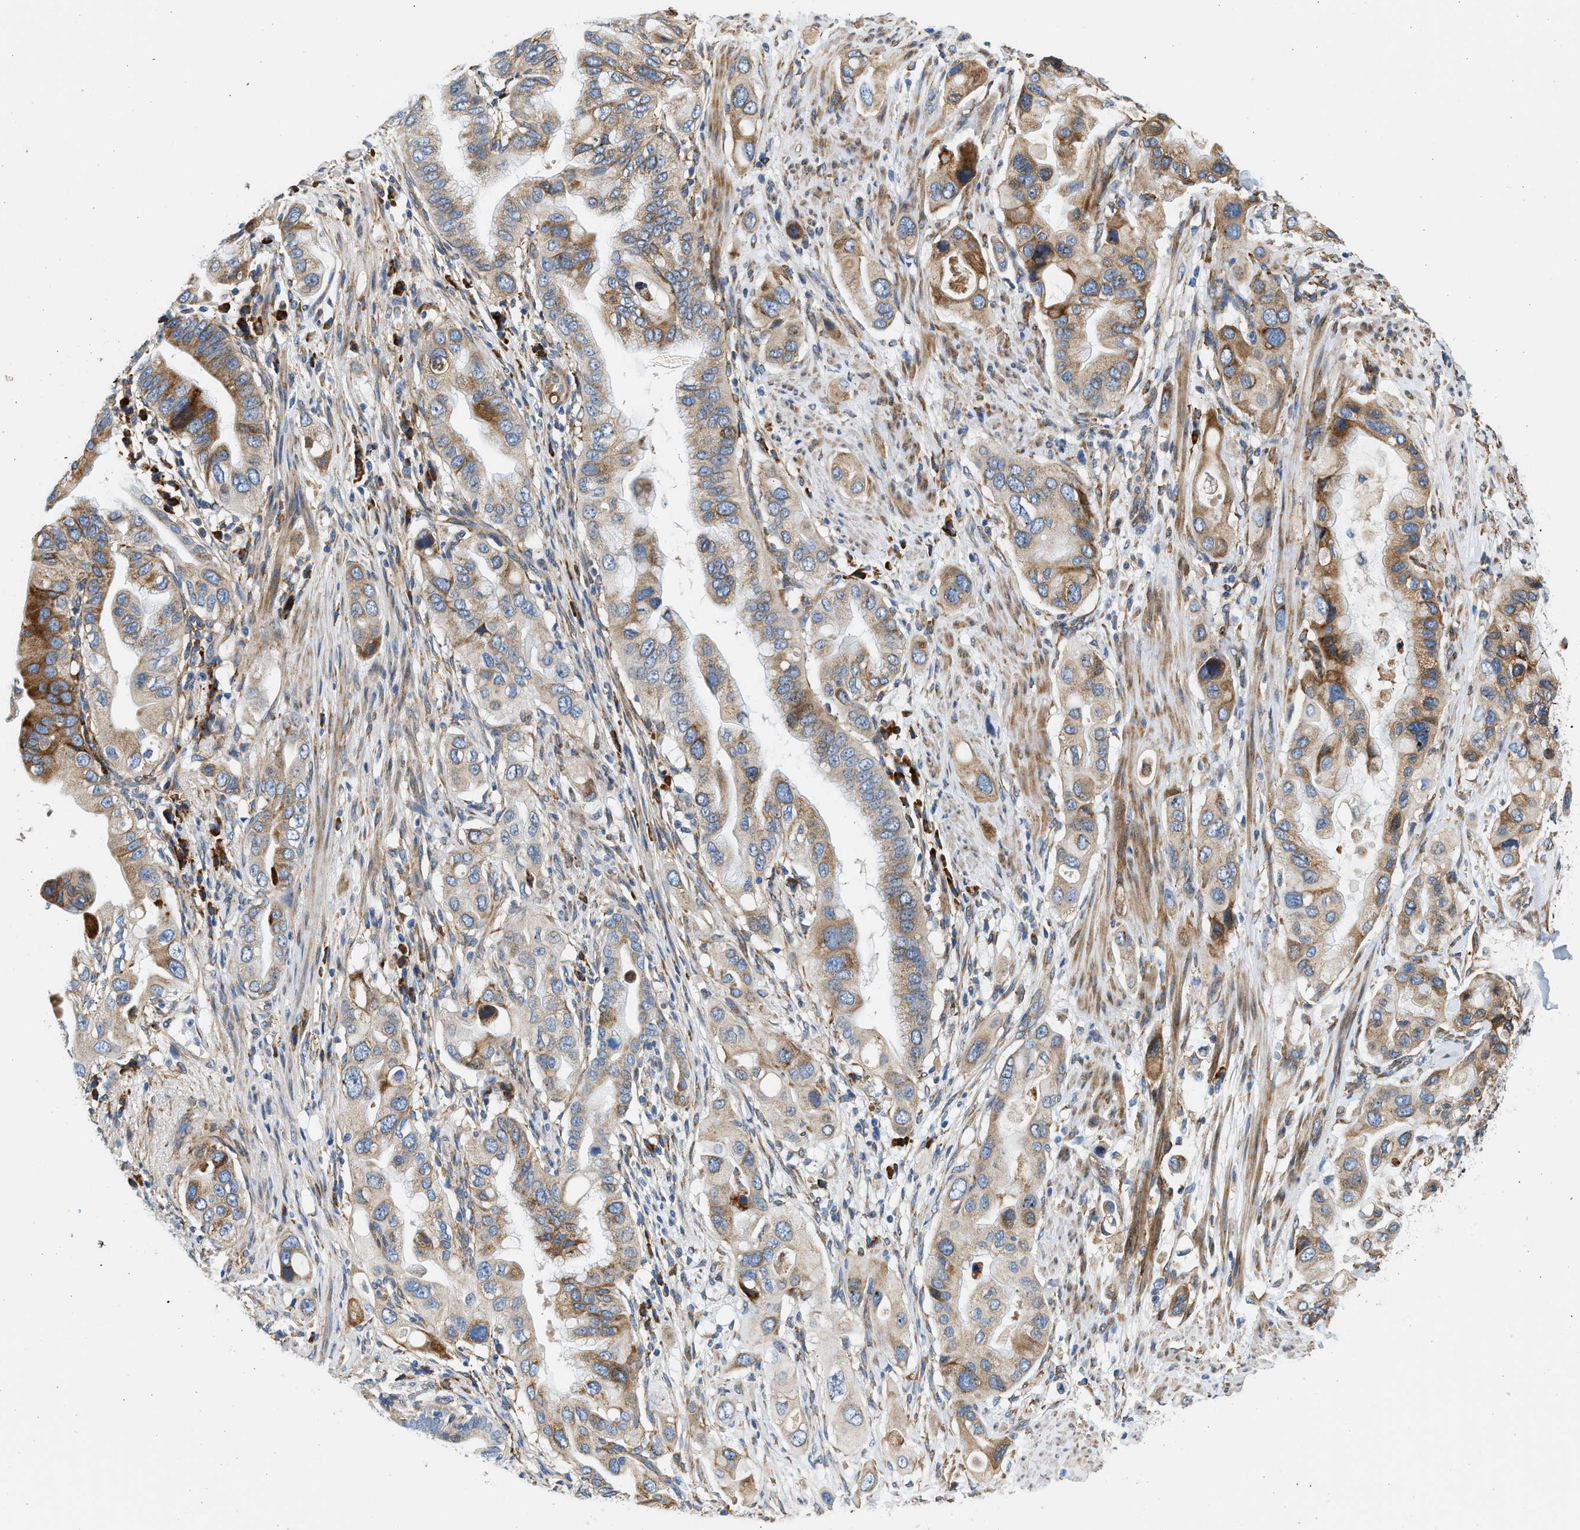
{"staining": {"intensity": "moderate", "quantity": "25%-75%", "location": "cytoplasmic/membranous"}, "tissue": "pancreatic cancer", "cell_type": "Tumor cells", "image_type": "cancer", "snomed": [{"axis": "morphology", "description": "Adenocarcinoma, NOS"}, {"axis": "topography", "description": "Pancreas"}], "caption": "The micrograph exhibits immunohistochemical staining of pancreatic adenocarcinoma. There is moderate cytoplasmic/membranous staining is appreciated in about 25%-75% of tumor cells.", "gene": "CNTN6", "patient": {"sex": "female", "age": 56}}